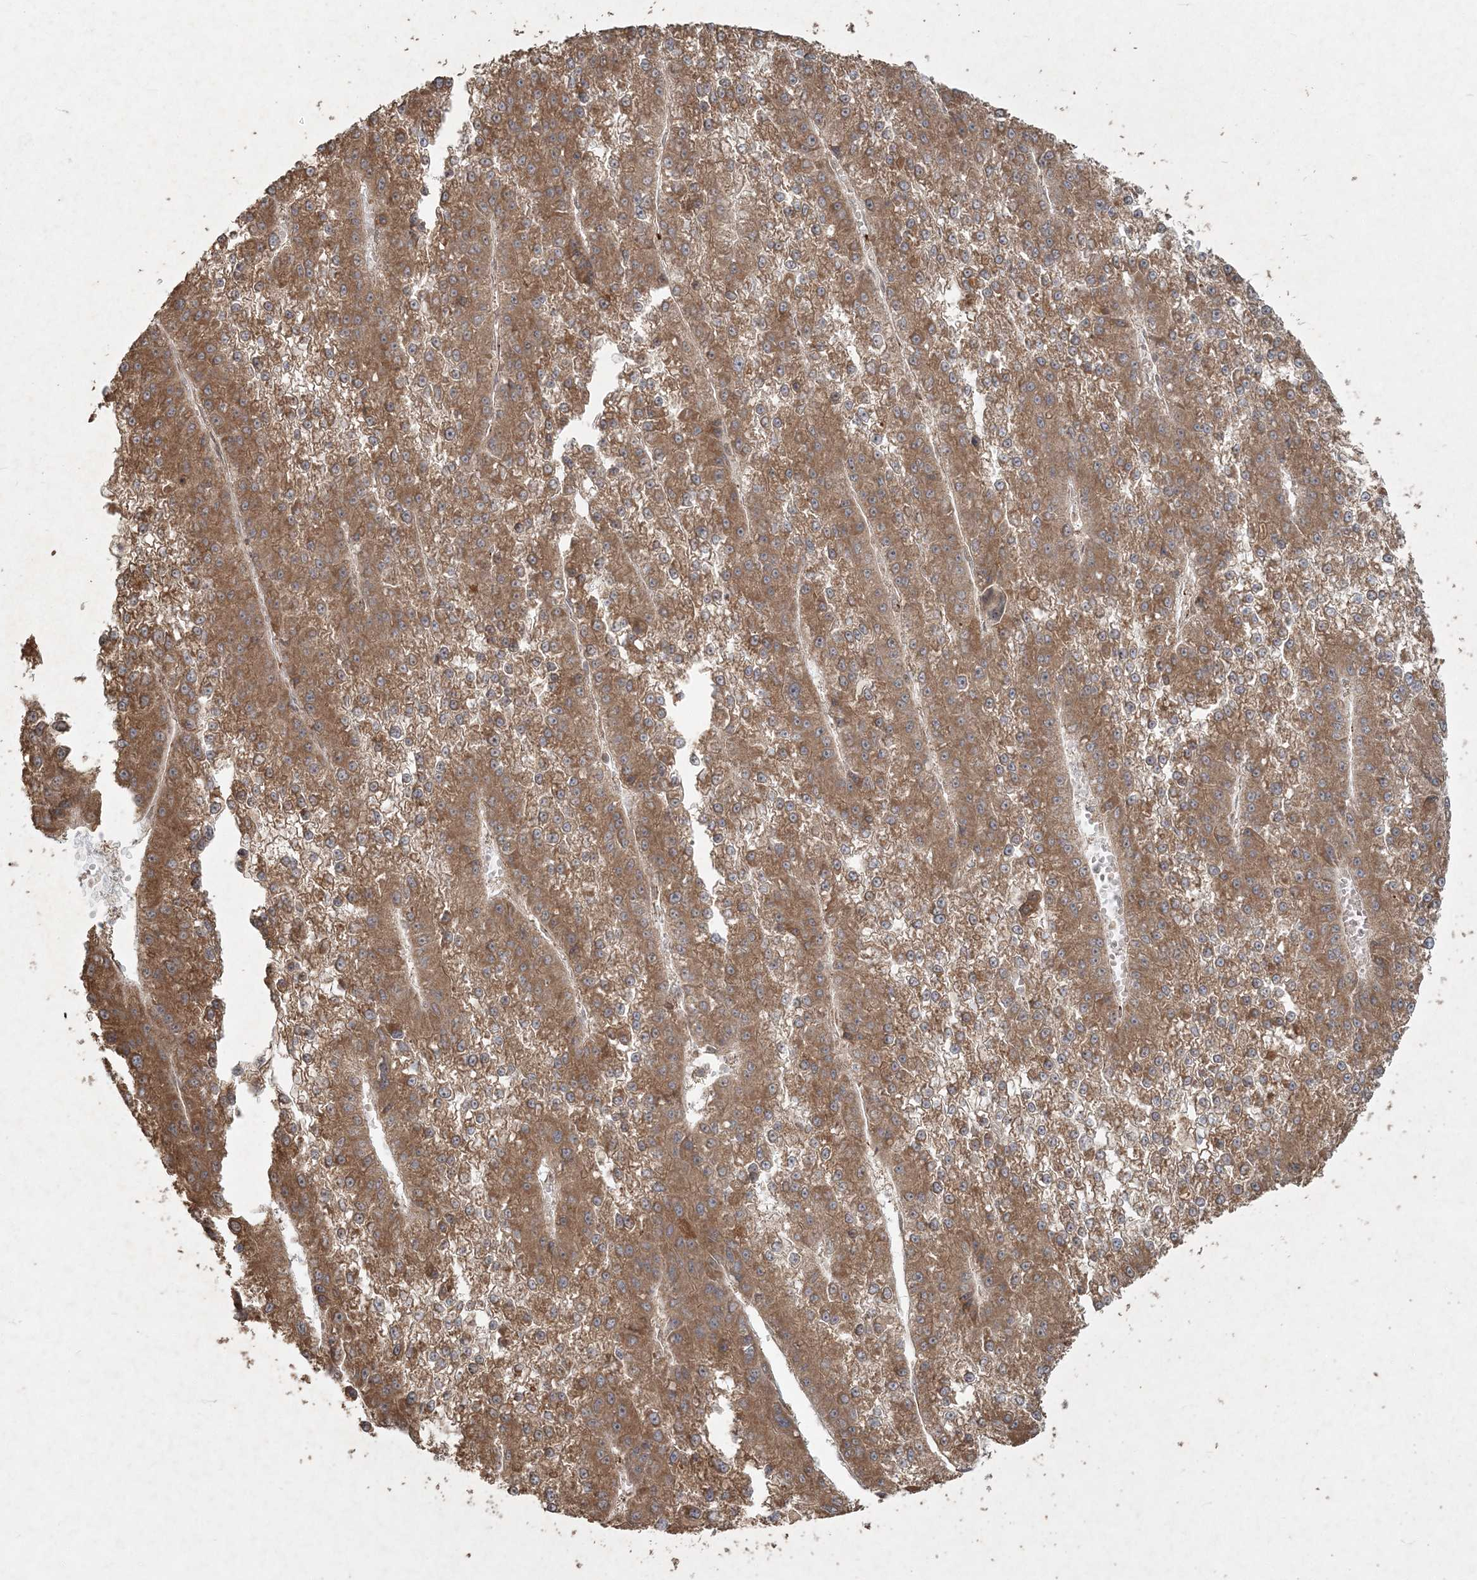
{"staining": {"intensity": "moderate", "quantity": ">75%", "location": "cytoplasmic/membranous"}, "tissue": "liver cancer", "cell_type": "Tumor cells", "image_type": "cancer", "snomed": [{"axis": "morphology", "description": "Carcinoma, Hepatocellular, NOS"}, {"axis": "topography", "description": "Liver"}], "caption": "Tumor cells display moderate cytoplasmic/membranous positivity in approximately >75% of cells in liver hepatocellular carcinoma. (DAB (3,3'-diaminobenzidine) IHC with brightfield microscopy, high magnification).", "gene": "ANAPC16", "patient": {"sex": "female", "age": 73}}